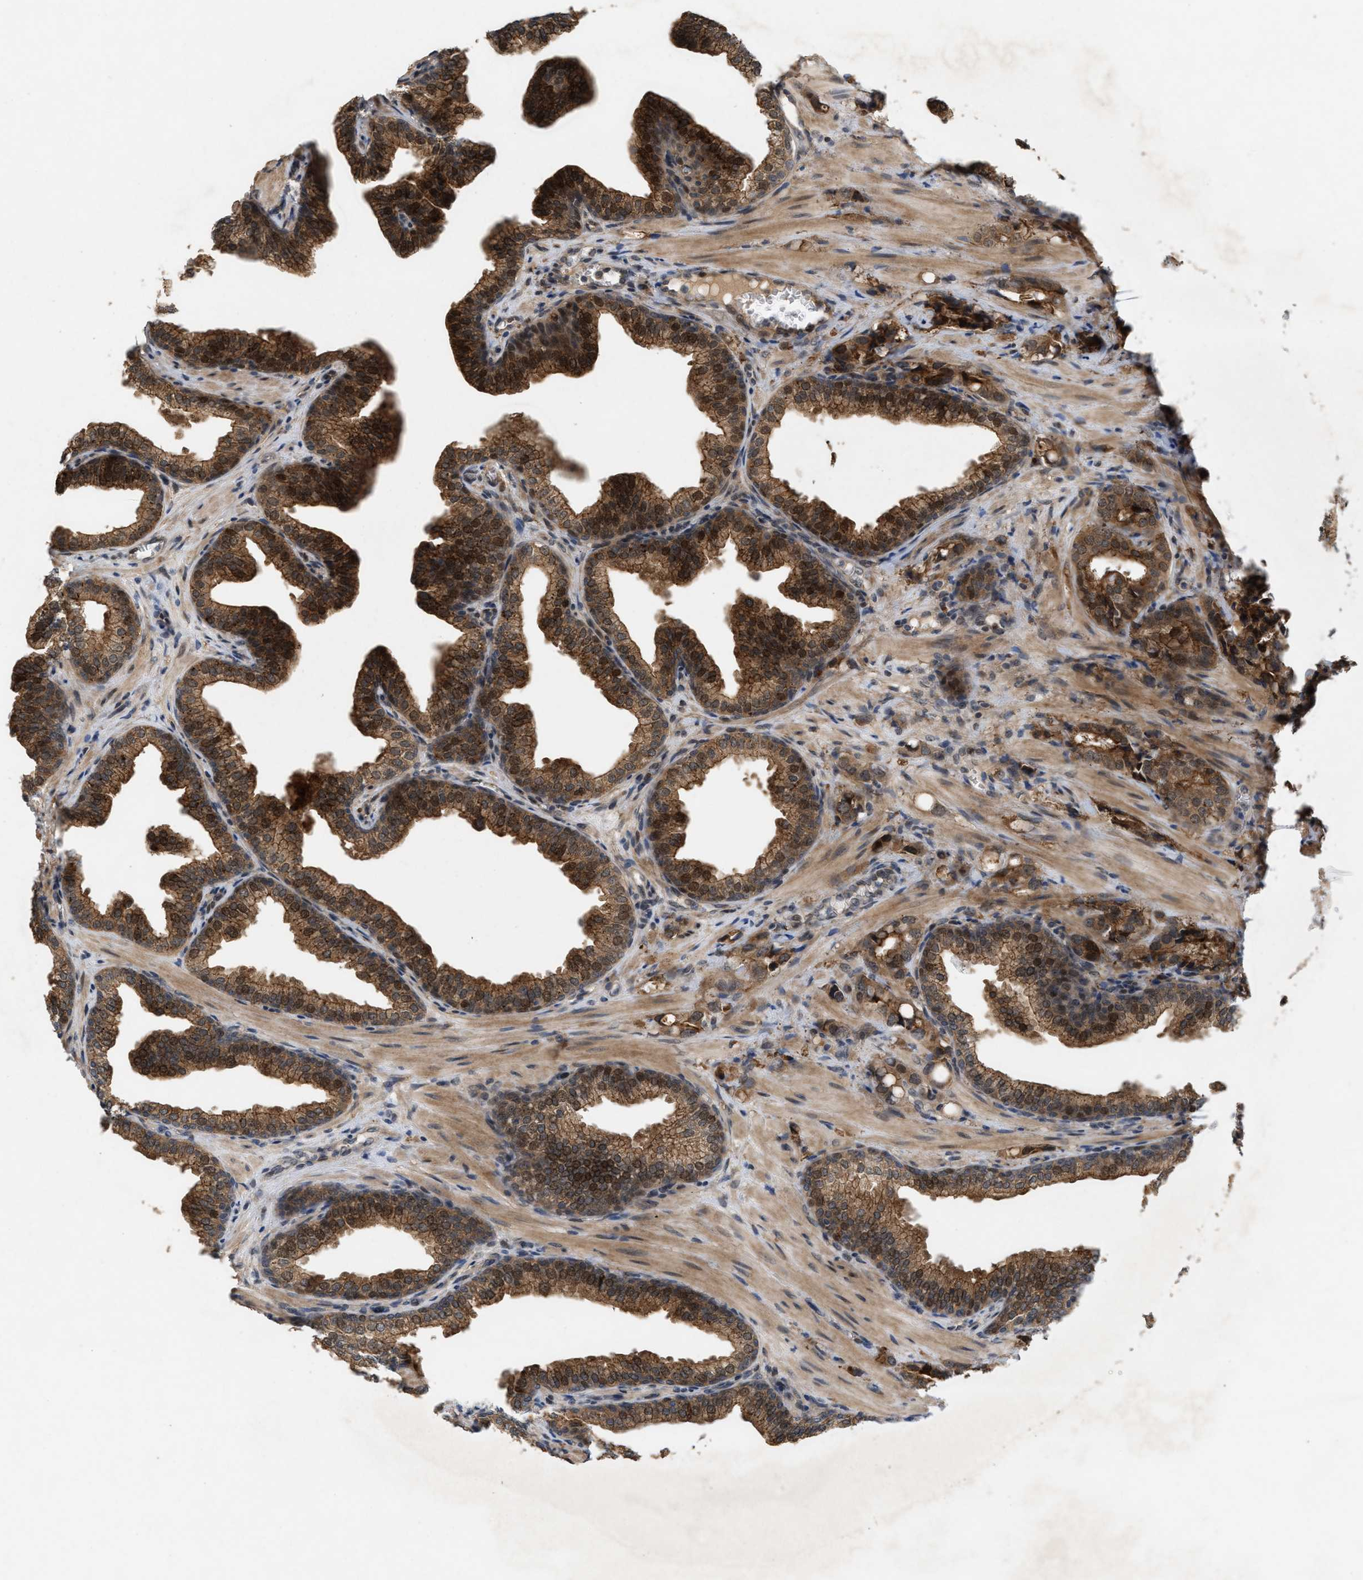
{"staining": {"intensity": "strong", "quantity": ">75%", "location": "cytoplasmic/membranous,nuclear"}, "tissue": "prostate cancer", "cell_type": "Tumor cells", "image_type": "cancer", "snomed": [{"axis": "morphology", "description": "Adenocarcinoma, High grade"}, {"axis": "topography", "description": "Prostate"}], "caption": "Strong cytoplasmic/membranous and nuclear staining is seen in approximately >75% of tumor cells in prostate cancer.", "gene": "MFSD6", "patient": {"sex": "male", "age": 52}}